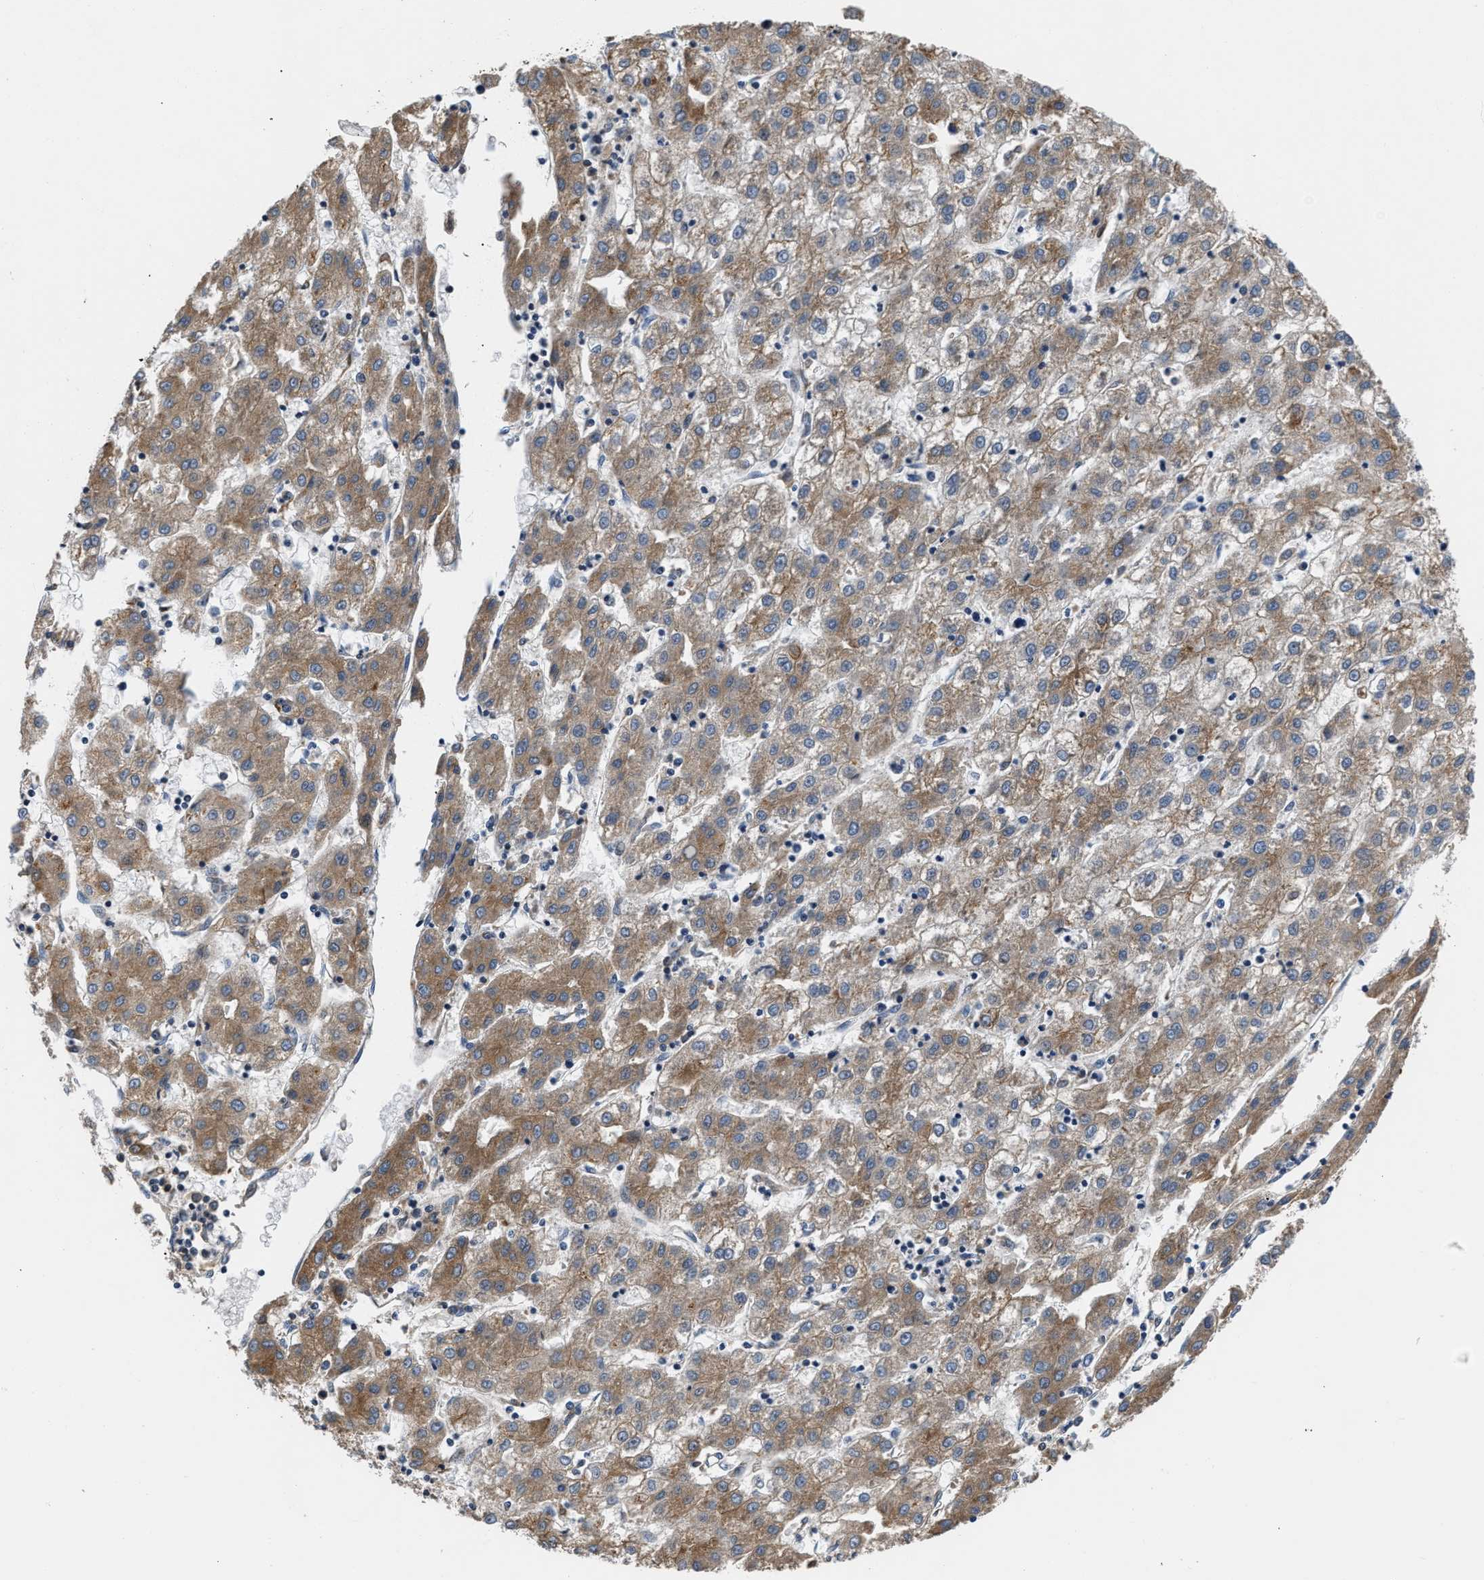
{"staining": {"intensity": "moderate", "quantity": ">75%", "location": "cytoplasmic/membranous"}, "tissue": "liver cancer", "cell_type": "Tumor cells", "image_type": "cancer", "snomed": [{"axis": "morphology", "description": "Carcinoma, Hepatocellular, NOS"}, {"axis": "topography", "description": "Liver"}], "caption": "An immunohistochemistry (IHC) micrograph of tumor tissue is shown. Protein staining in brown highlights moderate cytoplasmic/membranous positivity in liver hepatocellular carcinoma within tumor cells. (DAB IHC with brightfield microscopy, high magnification).", "gene": "CEP128", "patient": {"sex": "male", "age": 72}}